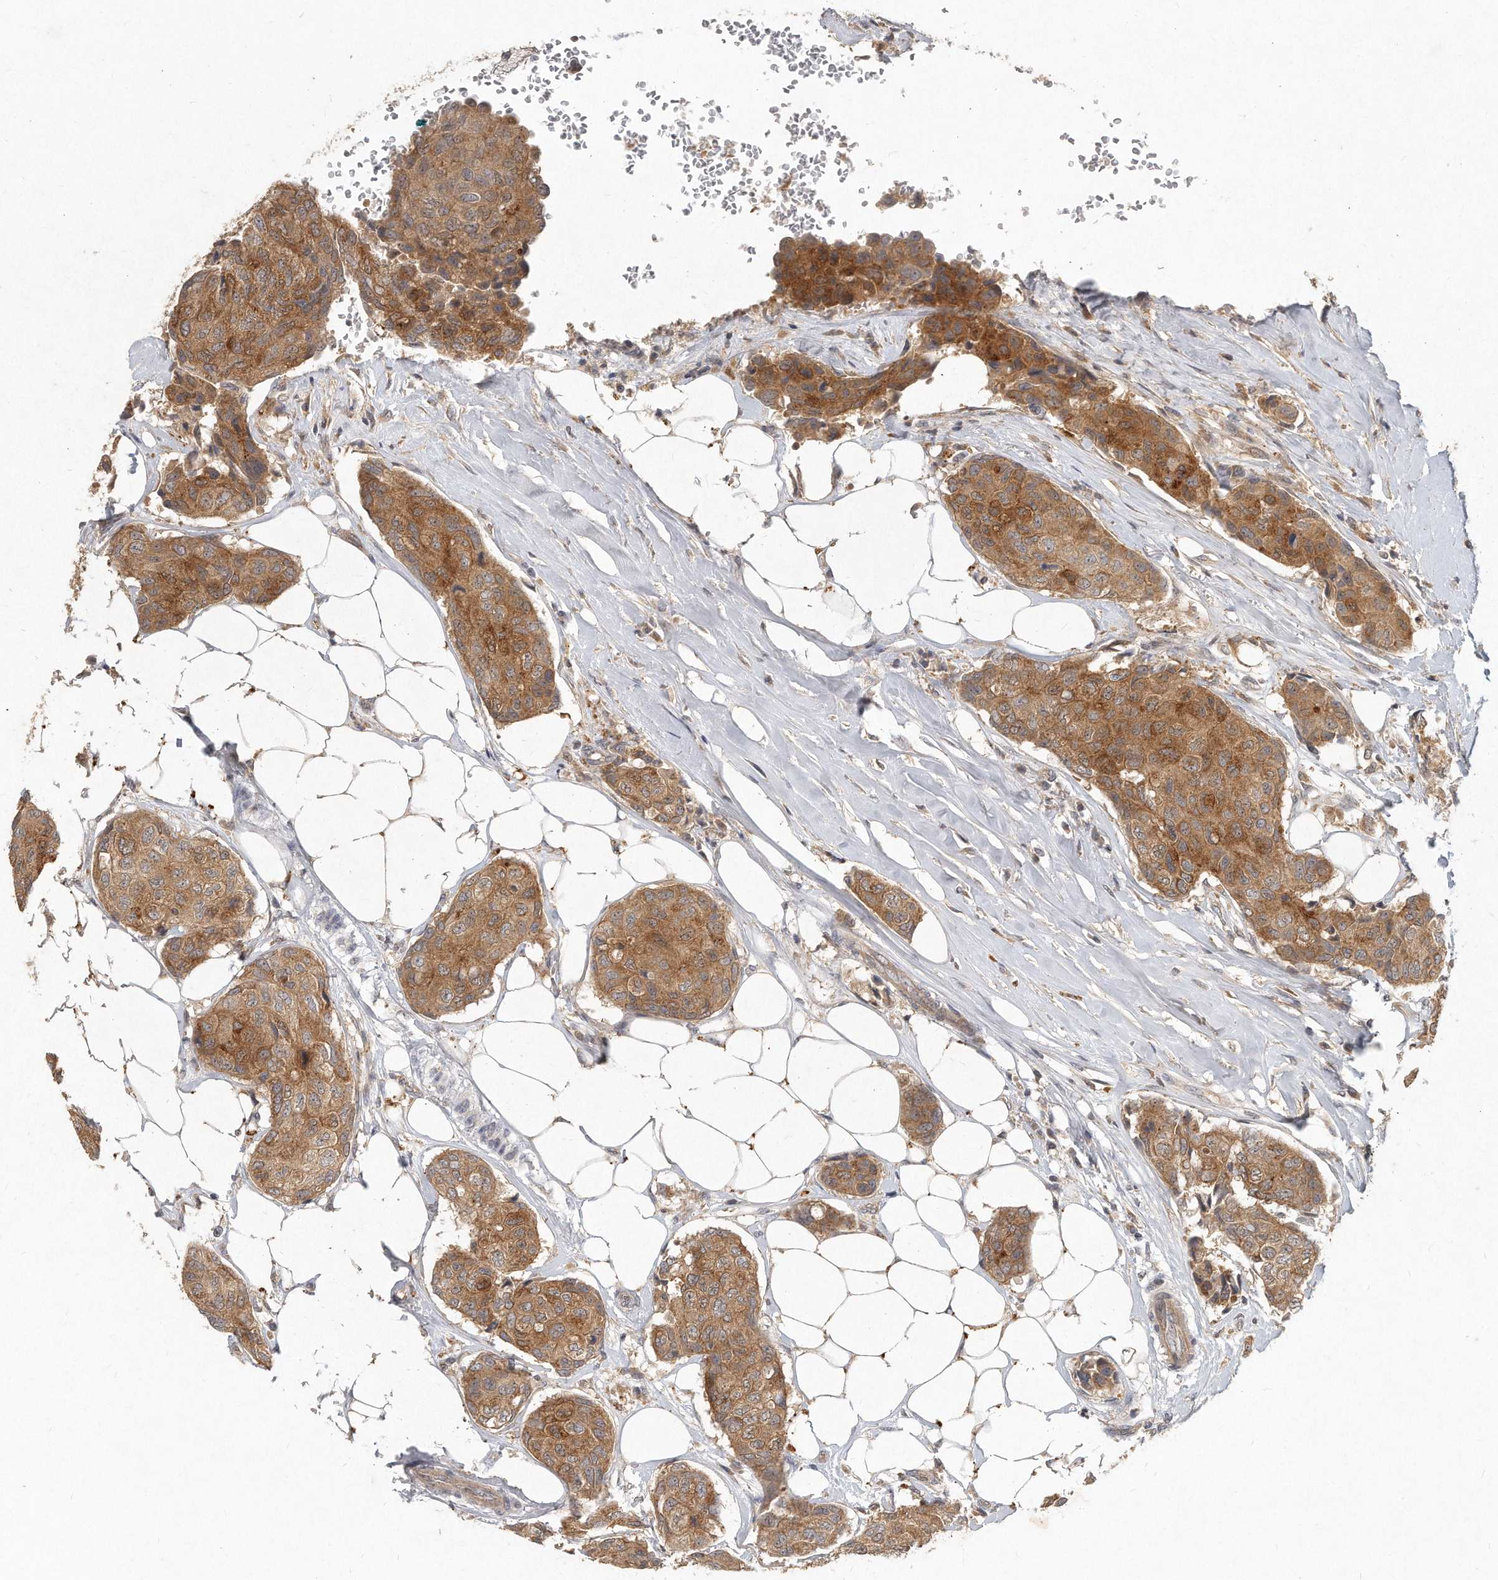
{"staining": {"intensity": "moderate", "quantity": ">75%", "location": "cytoplasmic/membranous"}, "tissue": "breast cancer", "cell_type": "Tumor cells", "image_type": "cancer", "snomed": [{"axis": "morphology", "description": "Duct carcinoma"}, {"axis": "topography", "description": "Breast"}], "caption": "Moderate cytoplasmic/membranous protein staining is identified in approximately >75% of tumor cells in breast cancer (infiltrating ductal carcinoma).", "gene": "LGALS8", "patient": {"sex": "female", "age": 80}}